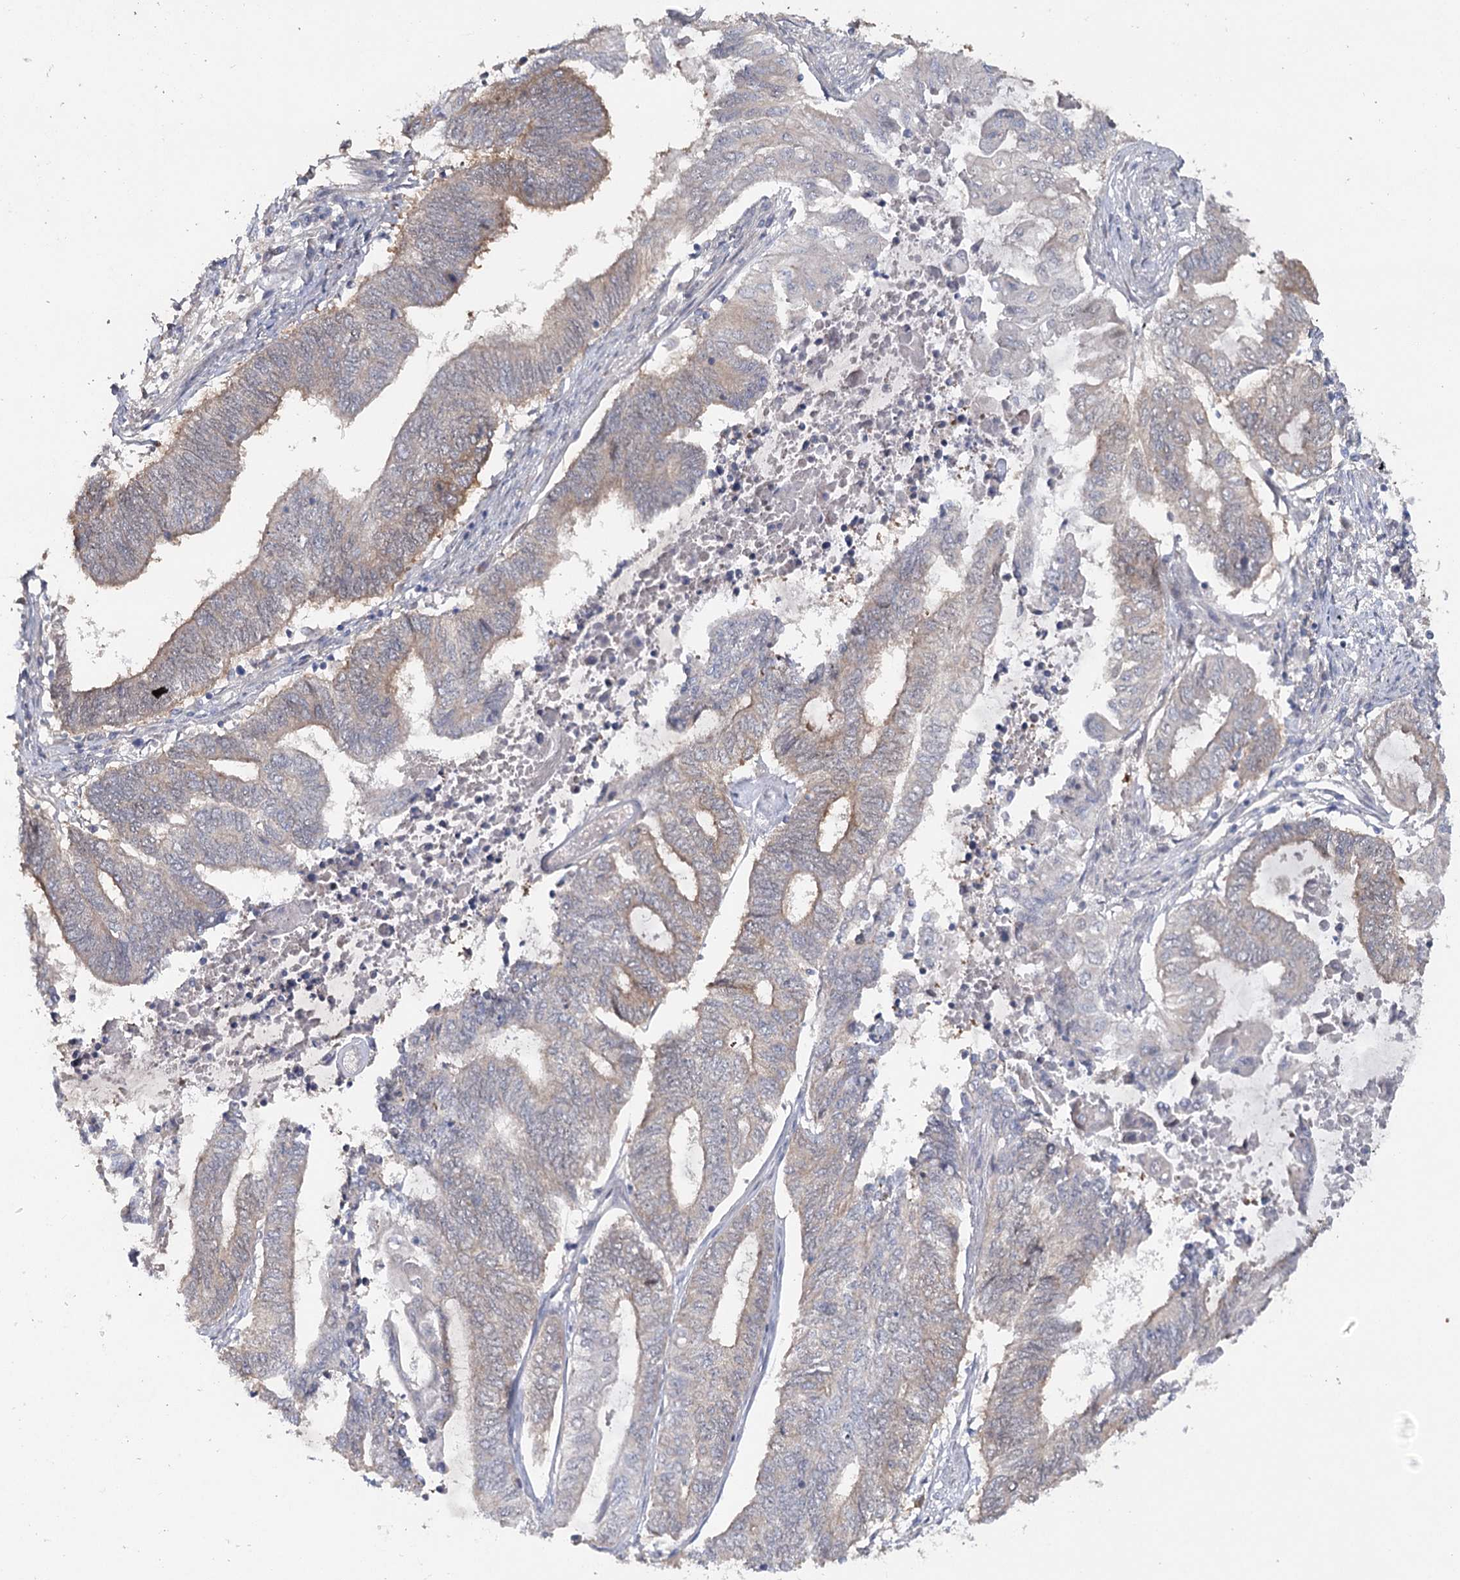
{"staining": {"intensity": "weak", "quantity": "25%-75%", "location": "cytoplasmic/membranous"}, "tissue": "endometrial cancer", "cell_type": "Tumor cells", "image_type": "cancer", "snomed": [{"axis": "morphology", "description": "Adenocarcinoma, NOS"}, {"axis": "topography", "description": "Uterus"}, {"axis": "topography", "description": "Endometrium"}], "caption": "Immunohistochemical staining of human endometrial adenocarcinoma exhibits weak cytoplasmic/membranous protein staining in about 25%-75% of tumor cells.", "gene": "MAP3K13", "patient": {"sex": "female", "age": 70}}